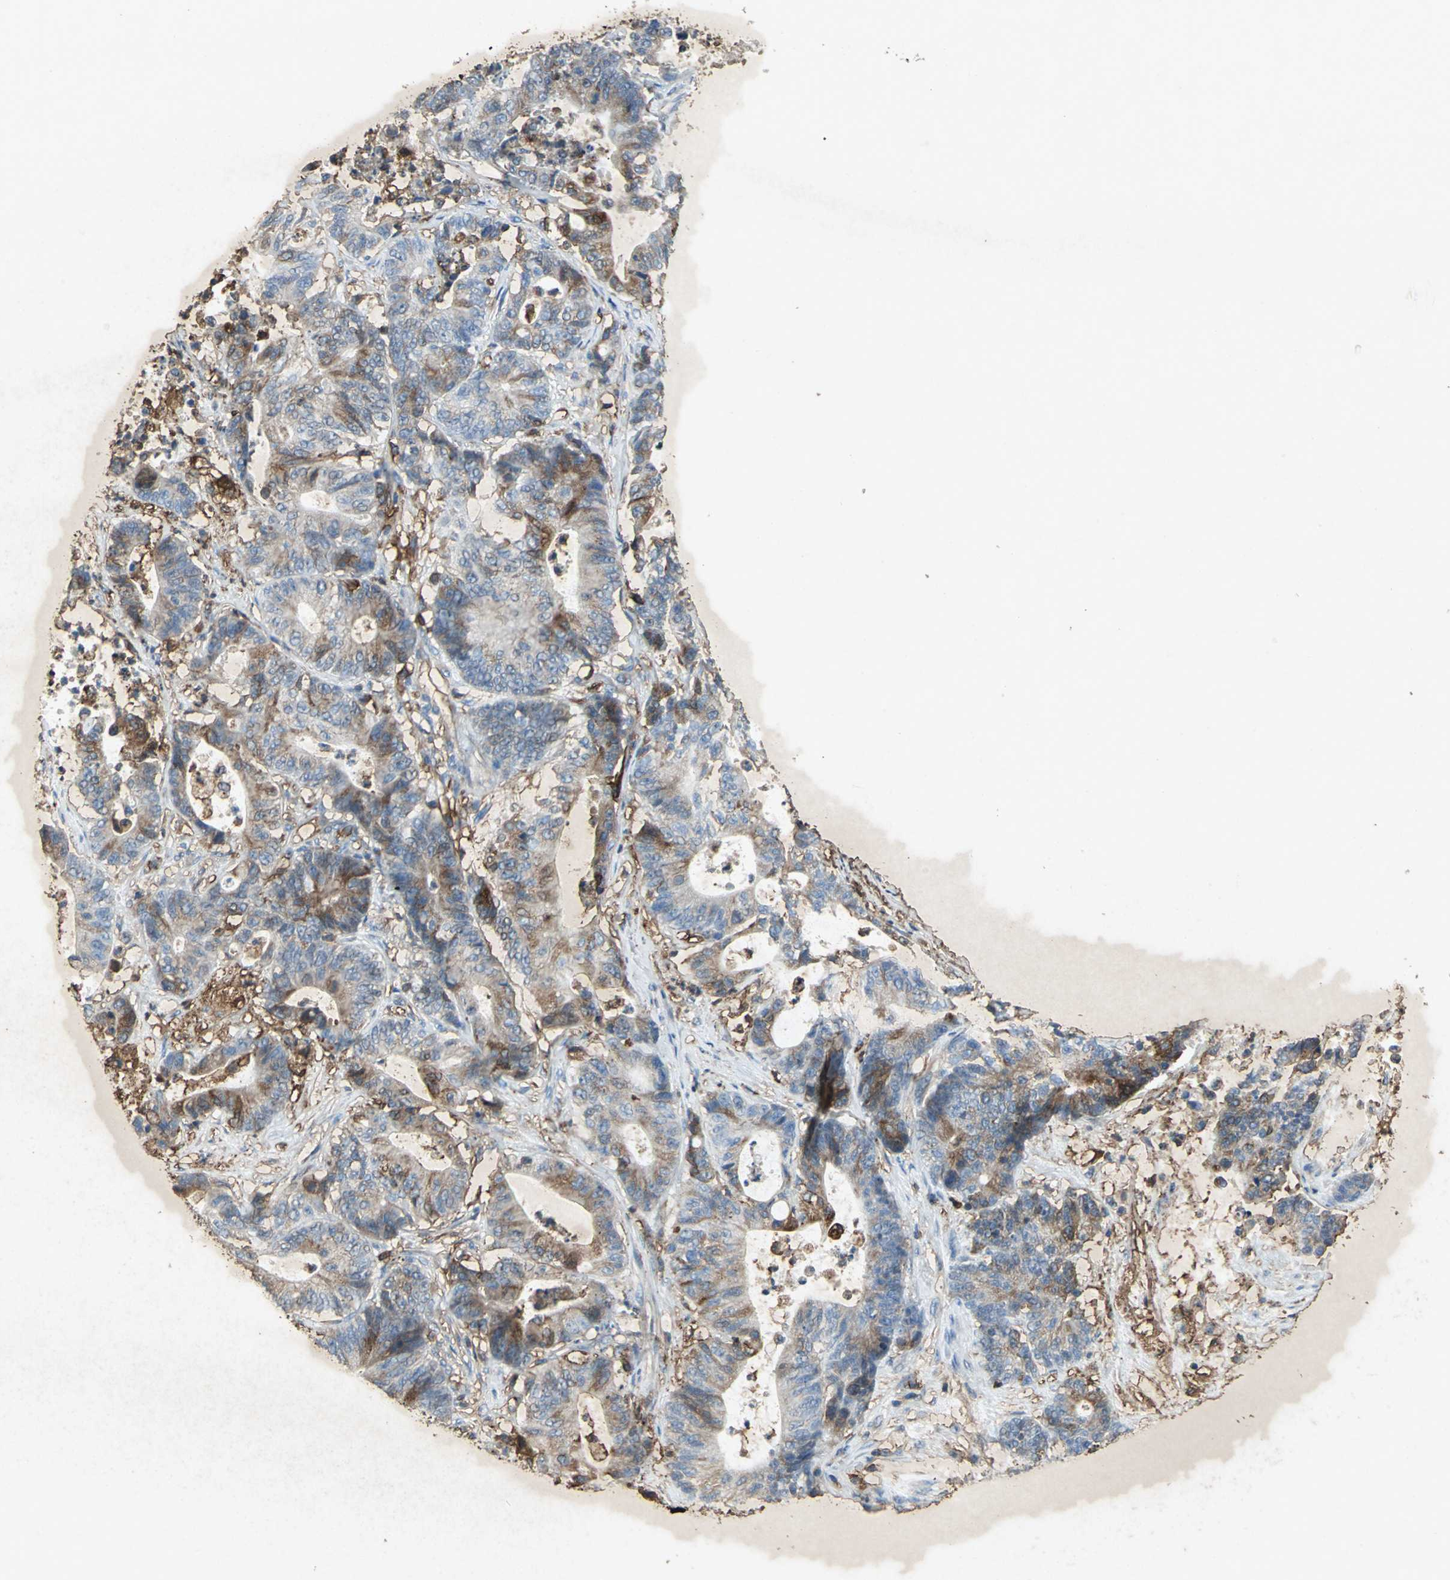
{"staining": {"intensity": "moderate", "quantity": "25%-75%", "location": "cytoplasmic/membranous"}, "tissue": "colorectal cancer", "cell_type": "Tumor cells", "image_type": "cancer", "snomed": [{"axis": "morphology", "description": "Adenocarcinoma, NOS"}, {"axis": "topography", "description": "Colon"}], "caption": "Human colorectal cancer stained for a protein (brown) shows moderate cytoplasmic/membranous positive expression in approximately 25%-75% of tumor cells.", "gene": "CCR6", "patient": {"sex": "female", "age": 84}}